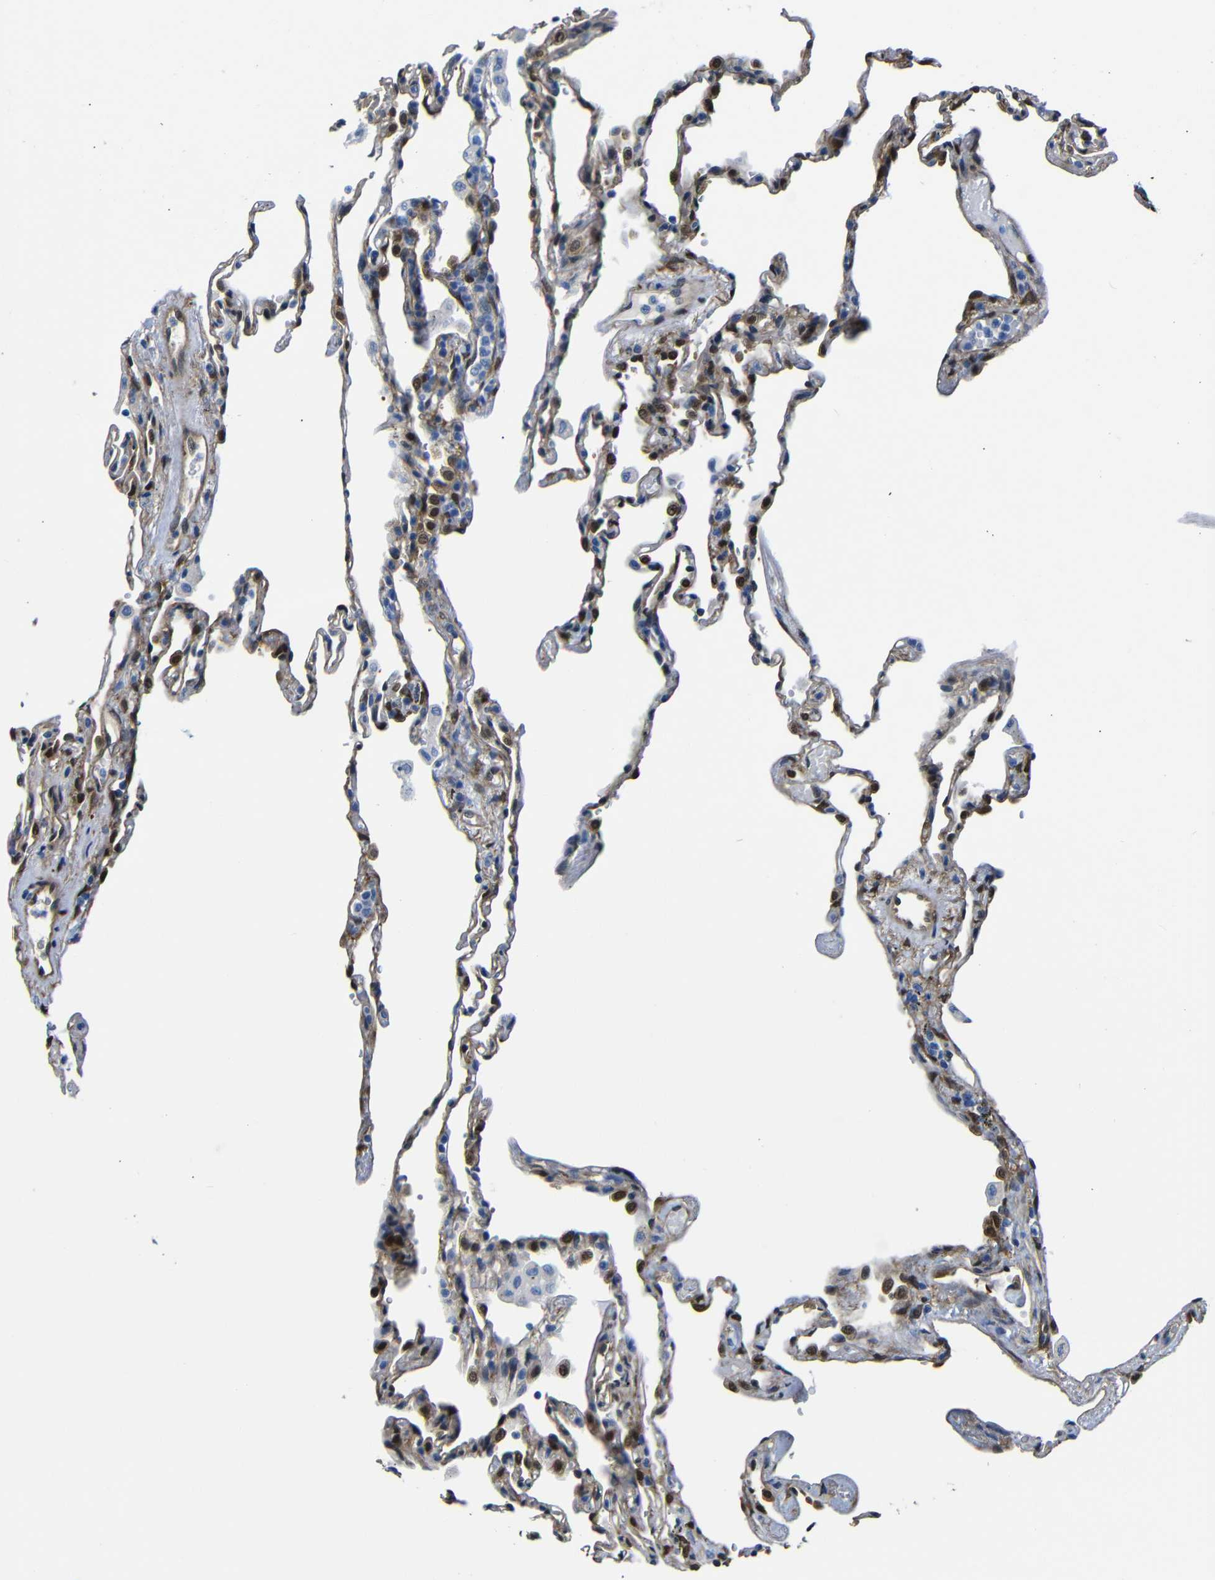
{"staining": {"intensity": "moderate", "quantity": "25%-75%", "location": "nuclear"}, "tissue": "lung", "cell_type": "Alveolar cells", "image_type": "normal", "snomed": [{"axis": "morphology", "description": "Normal tissue, NOS"}, {"axis": "topography", "description": "Lung"}], "caption": "An immunohistochemistry (IHC) histopathology image of normal tissue is shown. Protein staining in brown labels moderate nuclear positivity in lung within alveolar cells.", "gene": "YAP1", "patient": {"sex": "male", "age": 59}}